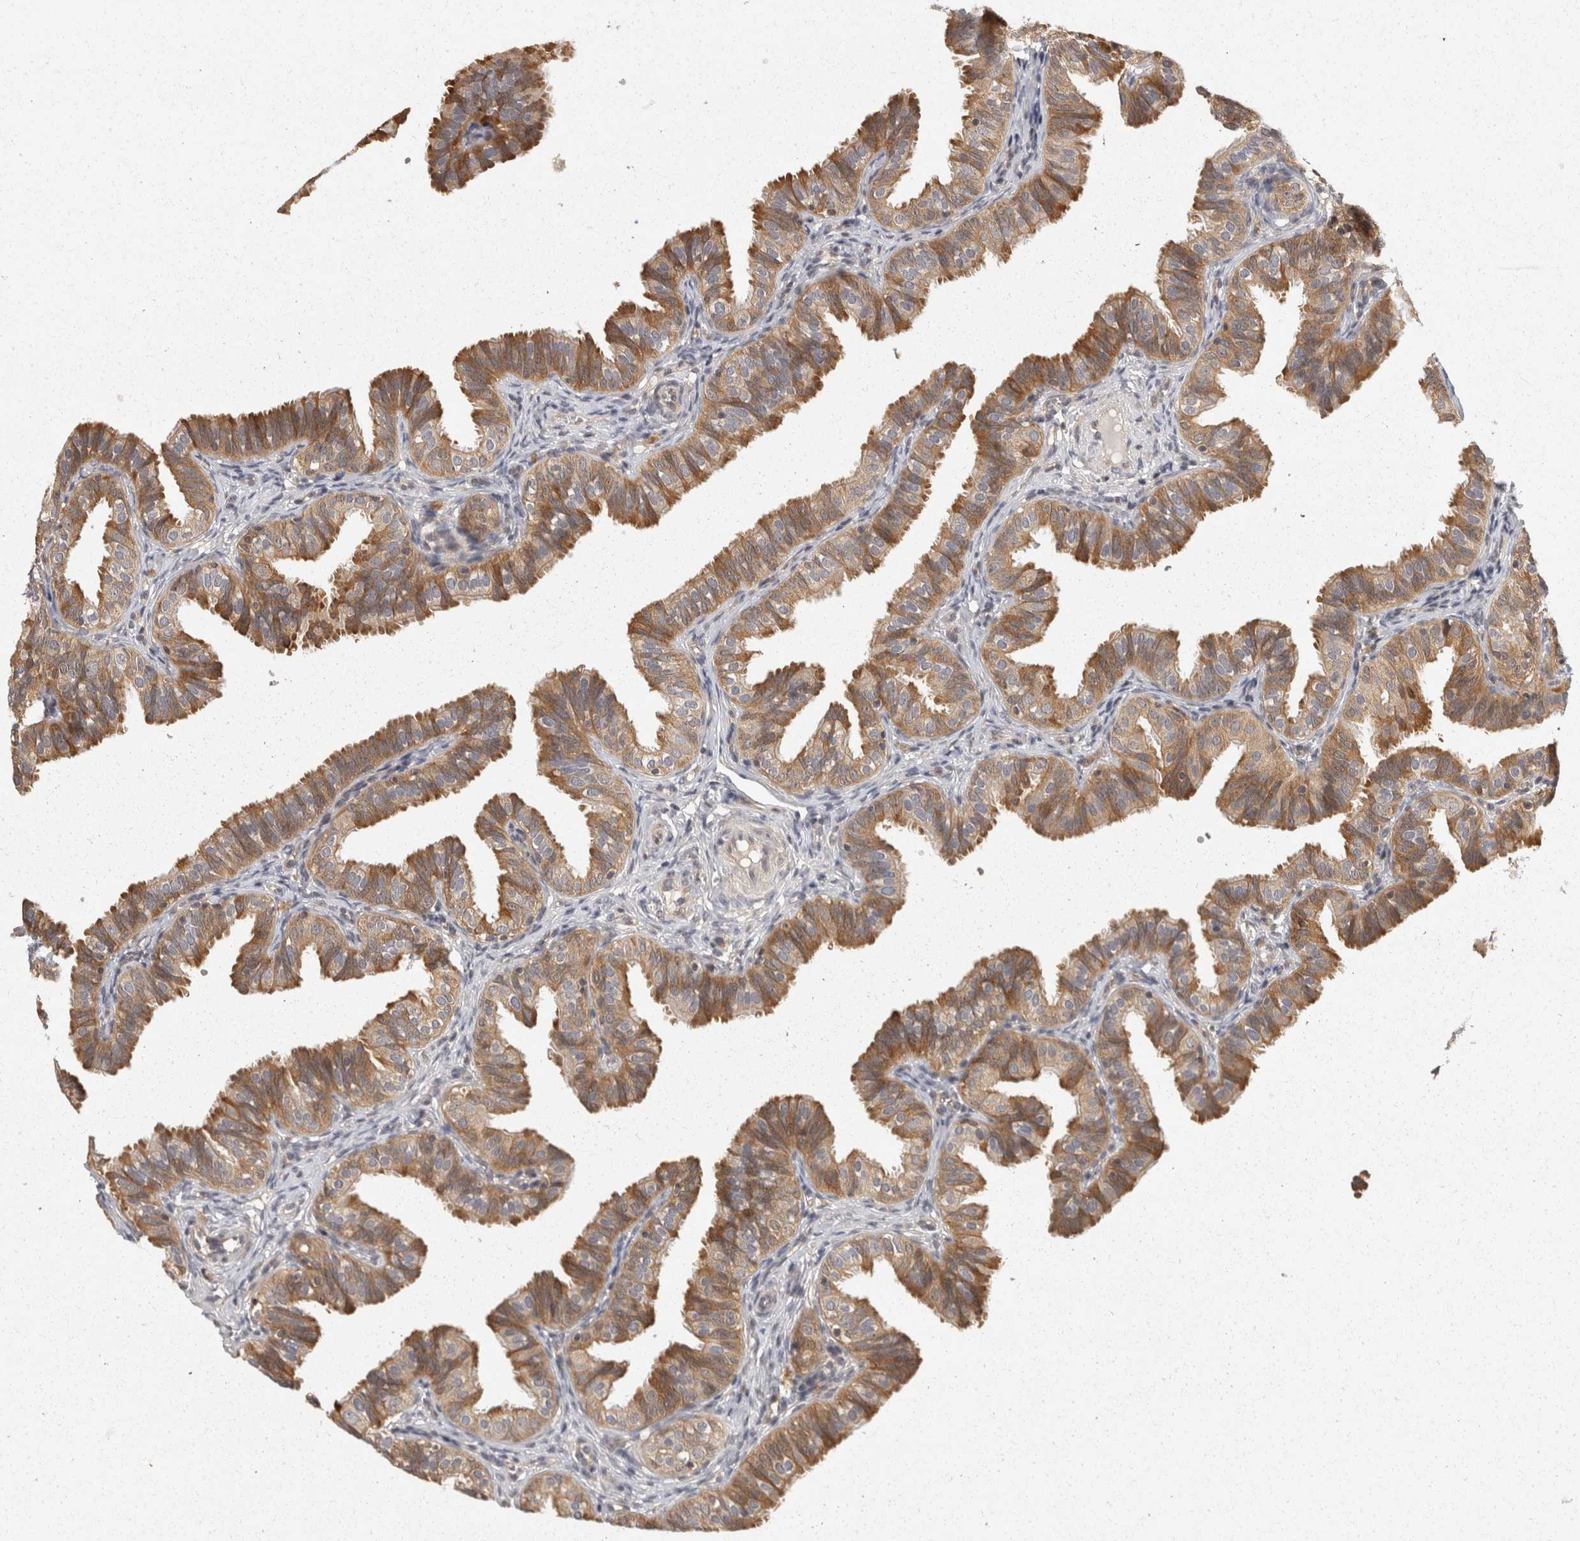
{"staining": {"intensity": "moderate", "quantity": "25%-75%", "location": "cytoplasmic/membranous"}, "tissue": "fallopian tube", "cell_type": "Glandular cells", "image_type": "normal", "snomed": [{"axis": "morphology", "description": "Normal tissue, NOS"}, {"axis": "topography", "description": "Fallopian tube"}], "caption": "Unremarkable fallopian tube was stained to show a protein in brown. There is medium levels of moderate cytoplasmic/membranous positivity in about 25%-75% of glandular cells. (DAB IHC, brown staining for protein, blue staining for nuclei).", "gene": "ACAT2", "patient": {"sex": "female", "age": 35}}